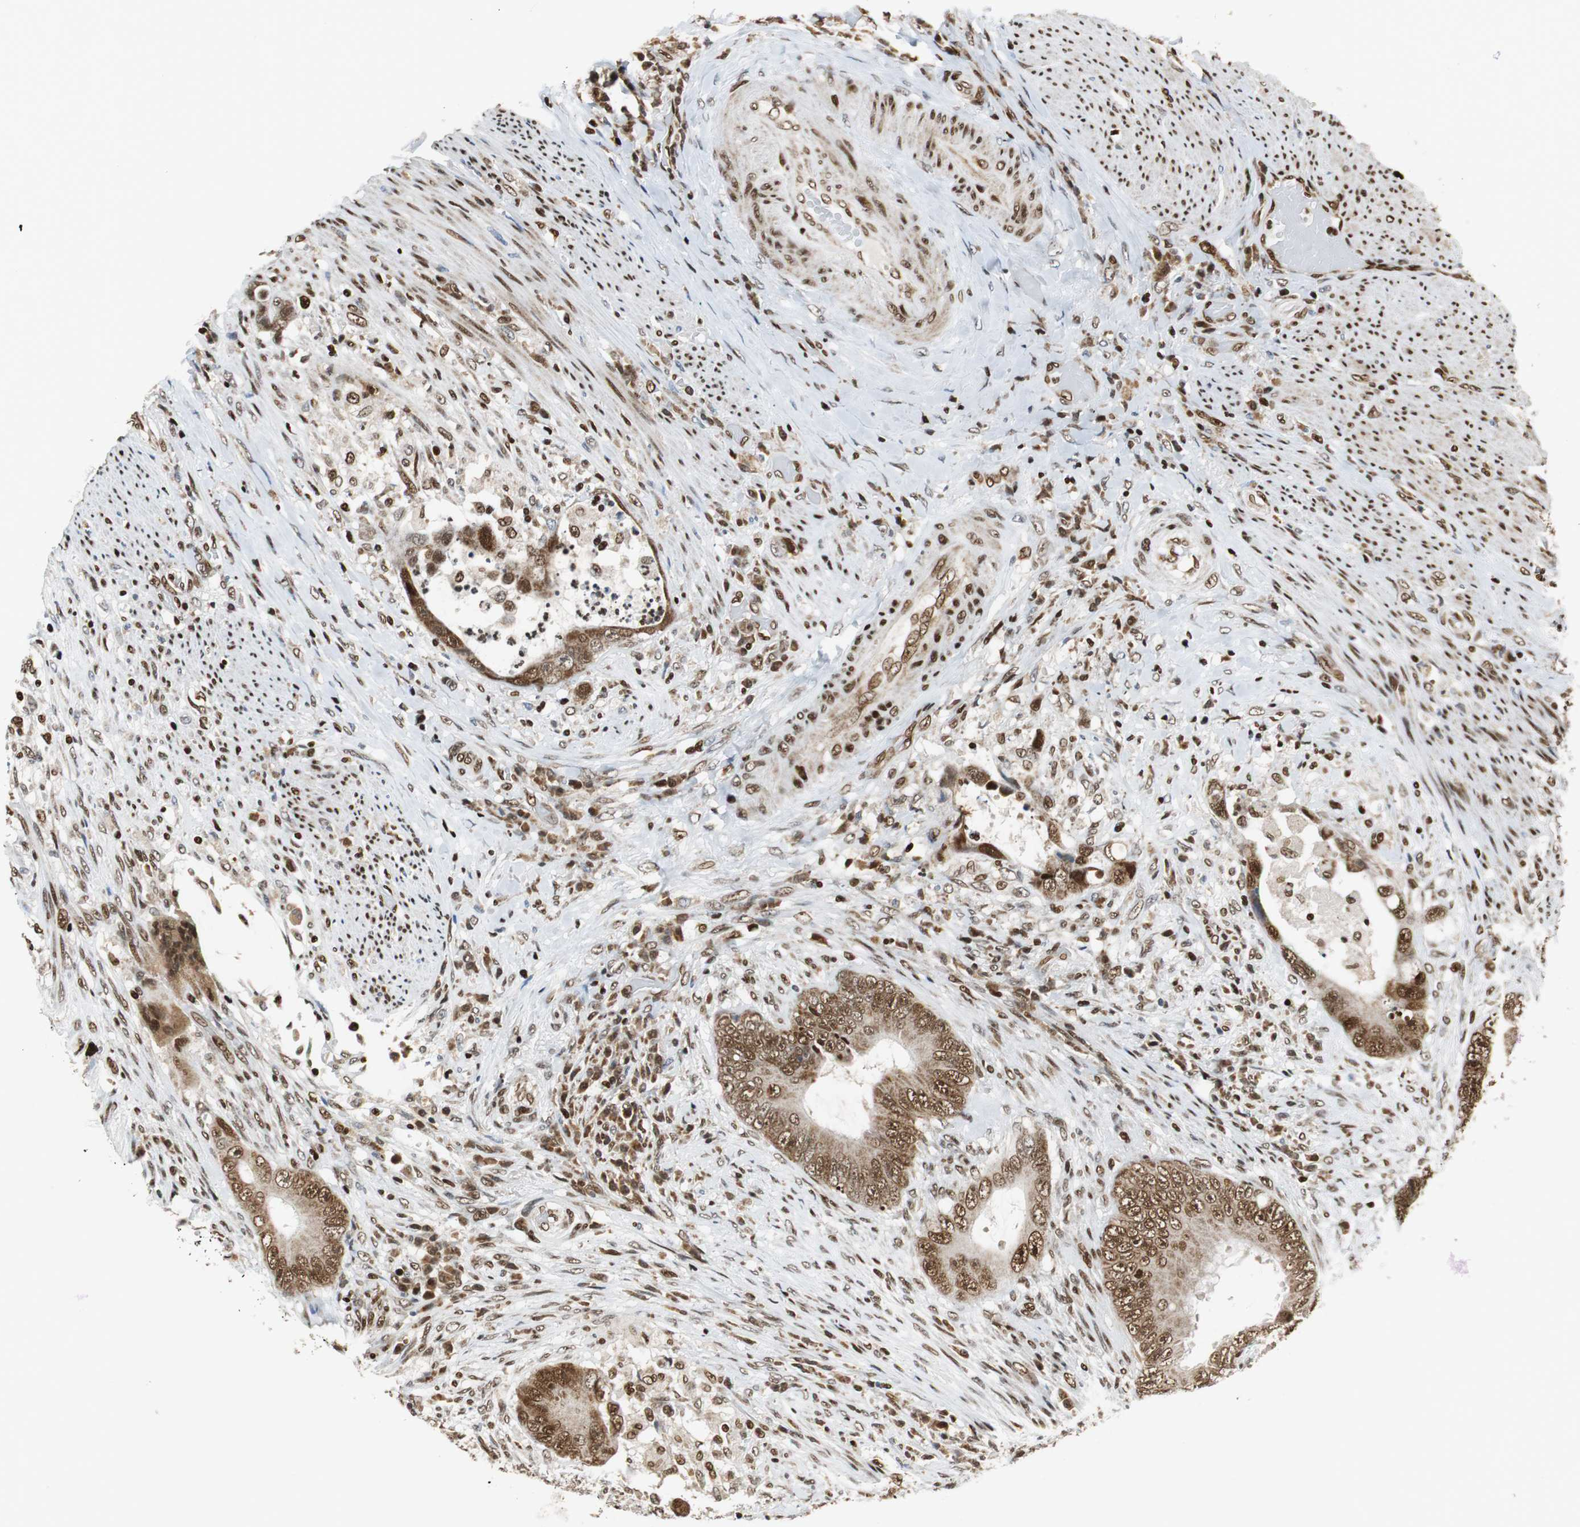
{"staining": {"intensity": "moderate", "quantity": ">75%", "location": "cytoplasmic/membranous"}, "tissue": "colorectal cancer", "cell_type": "Tumor cells", "image_type": "cancer", "snomed": [{"axis": "morphology", "description": "Adenocarcinoma, NOS"}, {"axis": "topography", "description": "Rectum"}], "caption": "An immunohistochemistry (IHC) image of tumor tissue is shown. Protein staining in brown highlights moderate cytoplasmic/membranous positivity in colorectal adenocarcinoma within tumor cells.", "gene": "HDAC1", "patient": {"sex": "female", "age": 77}}